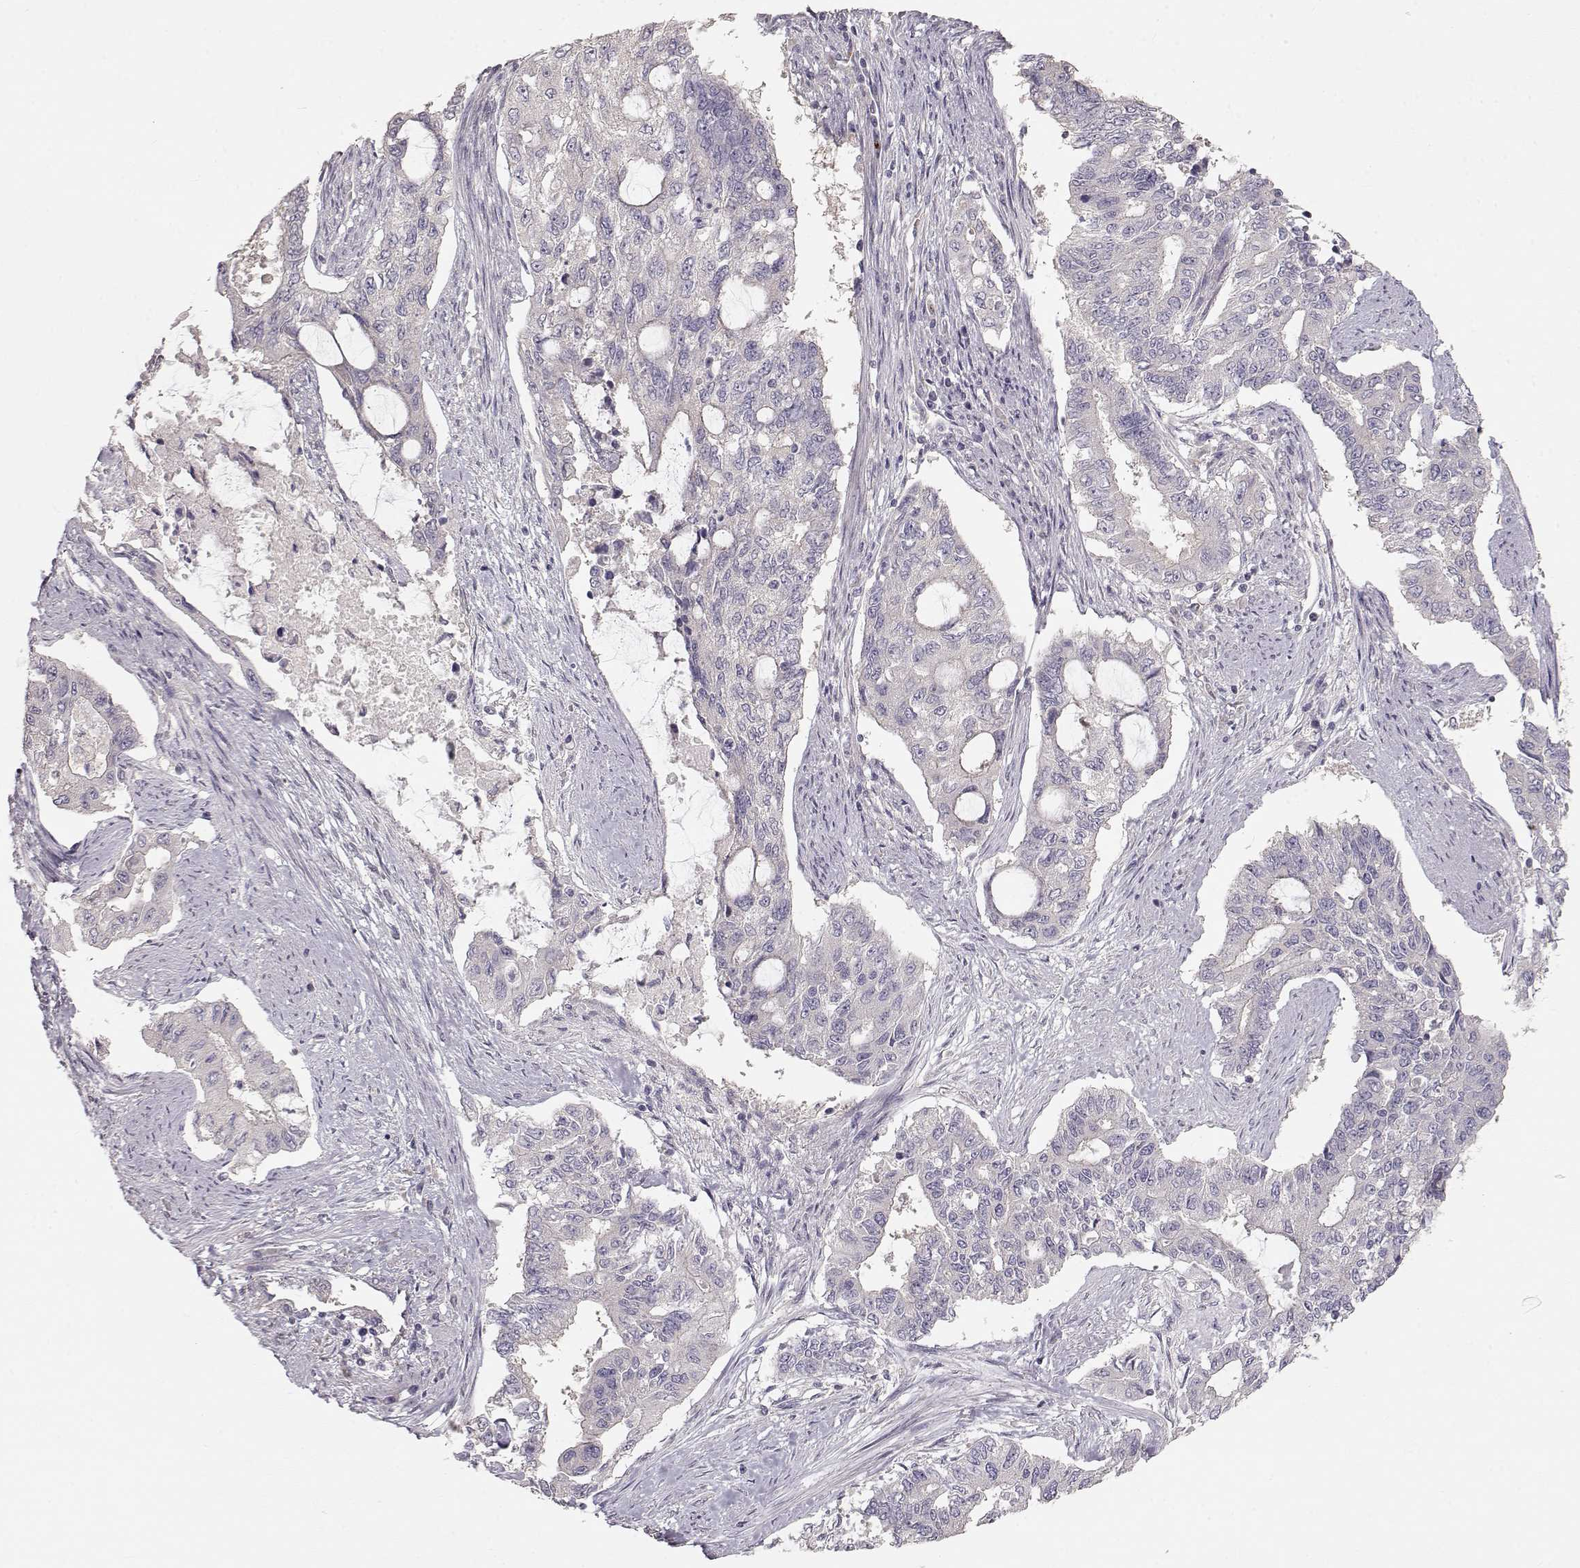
{"staining": {"intensity": "negative", "quantity": "none", "location": "none"}, "tissue": "endometrial cancer", "cell_type": "Tumor cells", "image_type": "cancer", "snomed": [{"axis": "morphology", "description": "Adenocarcinoma, NOS"}, {"axis": "topography", "description": "Uterus"}], "caption": "Protein analysis of endometrial cancer (adenocarcinoma) reveals no significant positivity in tumor cells.", "gene": "ARHGAP8", "patient": {"sex": "female", "age": 59}}